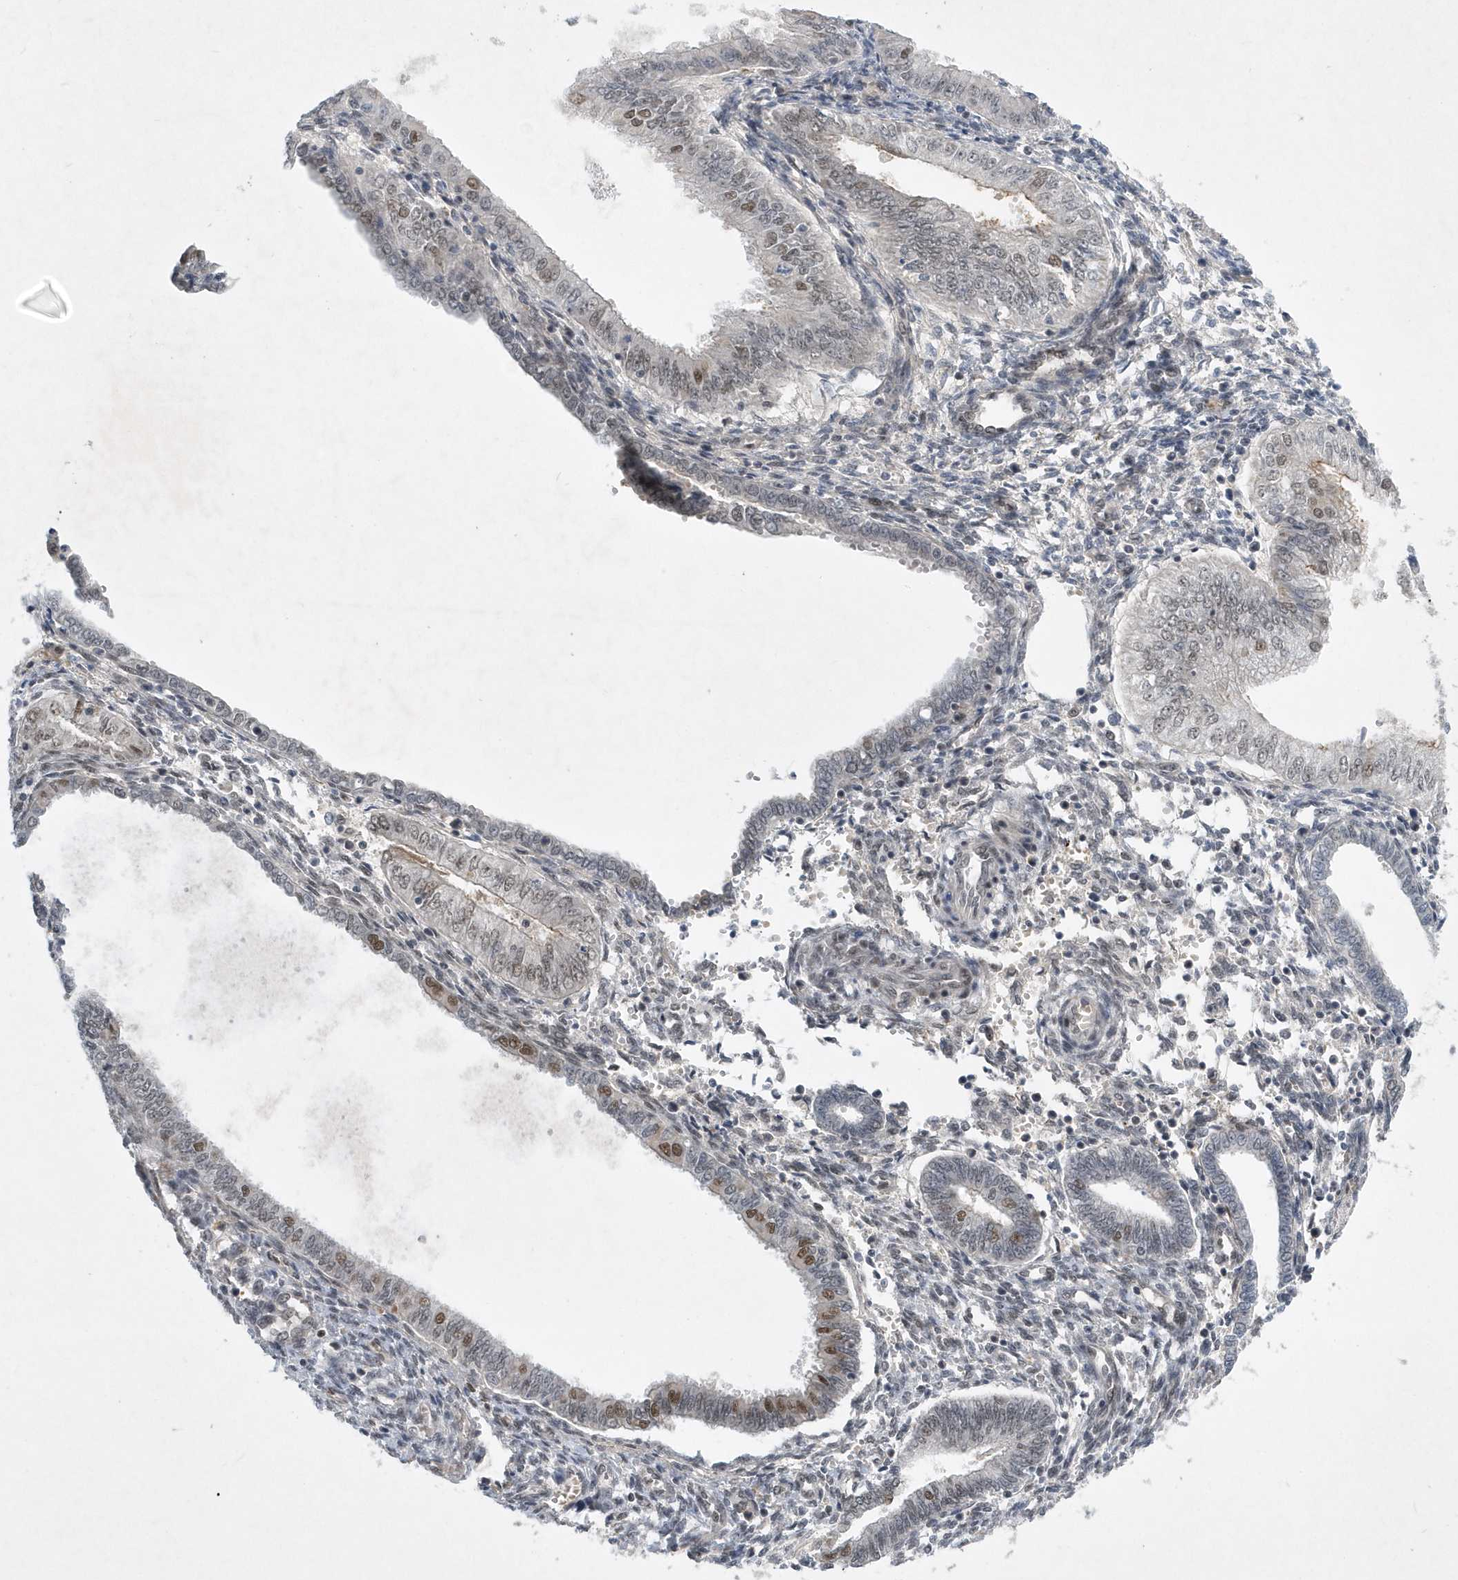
{"staining": {"intensity": "moderate", "quantity": "25%-75%", "location": "nuclear"}, "tissue": "endometrial cancer", "cell_type": "Tumor cells", "image_type": "cancer", "snomed": [{"axis": "morphology", "description": "Normal tissue, NOS"}, {"axis": "morphology", "description": "Adenocarcinoma, NOS"}, {"axis": "topography", "description": "Endometrium"}], "caption": "Human adenocarcinoma (endometrial) stained for a protein (brown) displays moderate nuclear positive expression in about 25%-75% of tumor cells.", "gene": "FAM217A", "patient": {"sex": "female", "age": 53}}